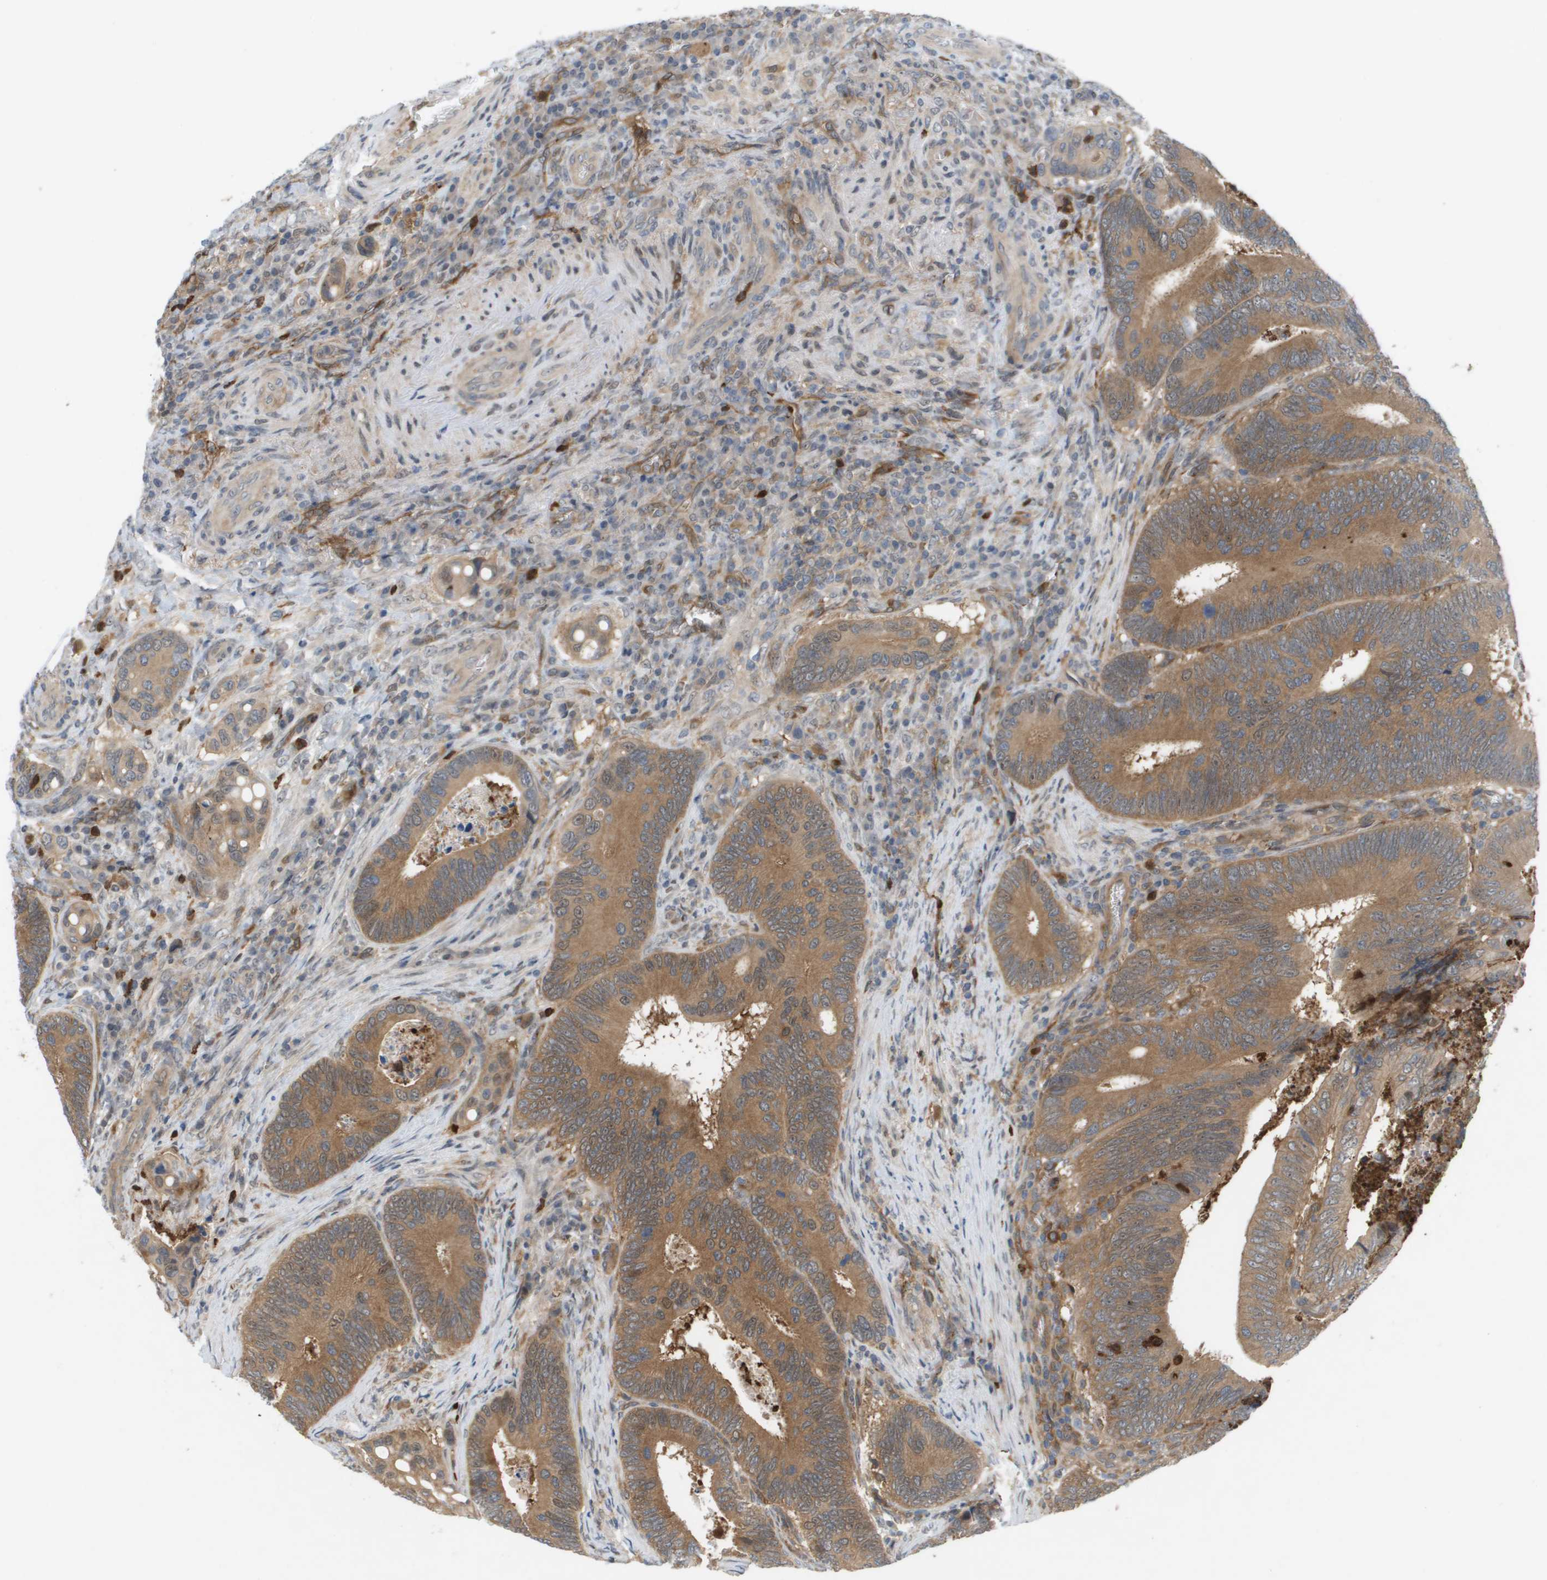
{"staining": {"intensity": "moderate", "quantity": ">75%", "location": "cytoplasmic/membranous"}, "tissue": "colorectal cancer", "cell_type": "Tumor cells", "image_type": "cancer", "snomed": [{"axis": "morphology", "description": "Inflammation, NOS"}, {"axis": "morphology", "description": "Adenocarcinoma, NOS"}, {"axis": "topography", "description": "Colon"}], "caption": "Colorectal cancer (adenocarcinoma) stained with a protein marker displays moderate staining in tumor cells.", "gene": "PALD1", "patient": {"sex": "male", "age": 72}}